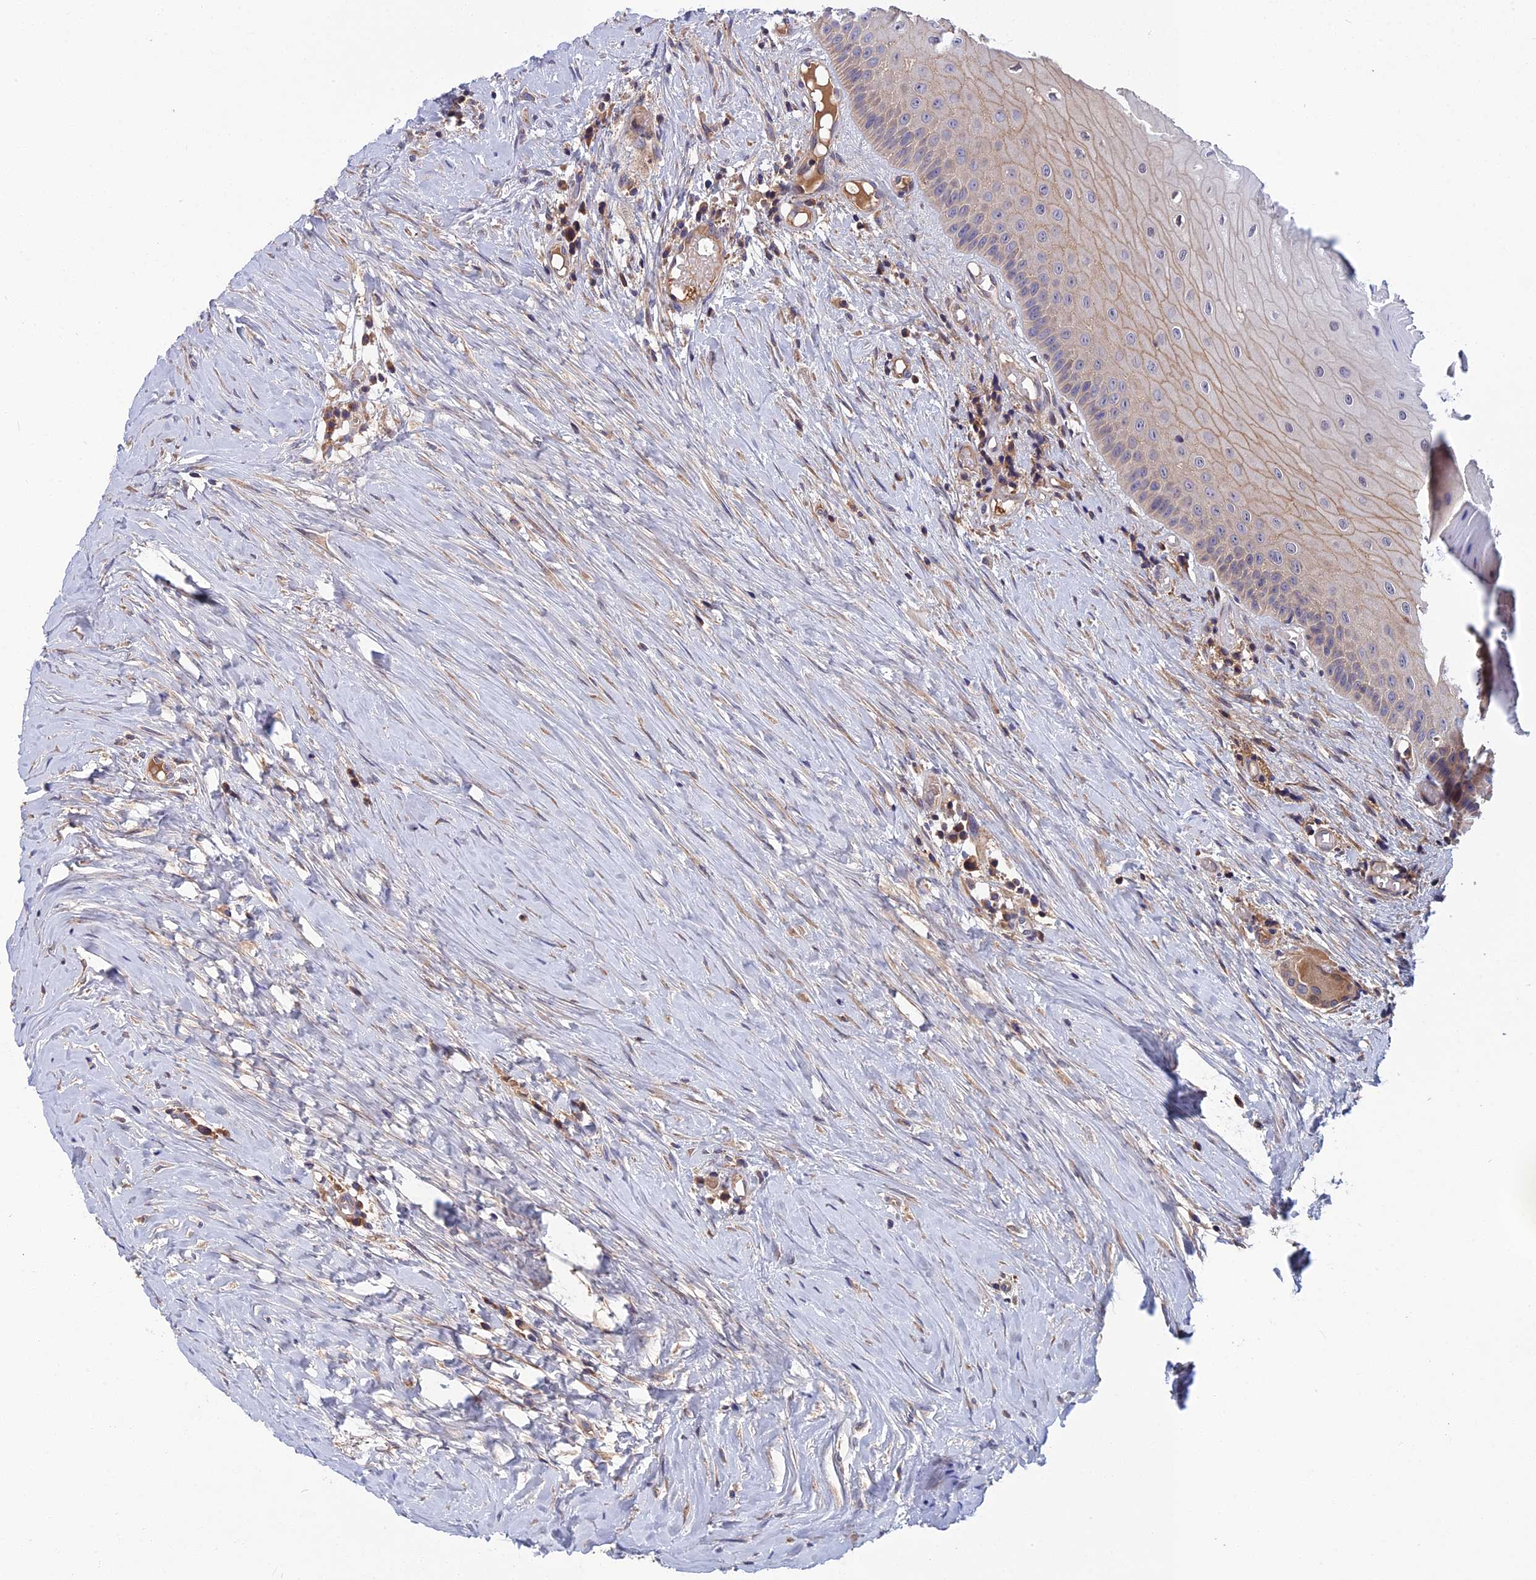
{"staining": {"intensity": "weak", "quantity": "25%-75%", "location": "cytoplasmic/membranous"}, "tissue": "oral mucosa", "cell_type": "Squamous epithelial cells", "image_type": "normal", "snomed": [{"axis": "morphology", "description": "Normal tissue, NOS"}, {"axis": "topography", "description": "Skeletal muscle"}, {"axis": "topography", "description": "Oral tissue"}, {"axis": "topography", "description": "Peripheral nerve tissue"}], "caption": "A micrograph of oral mucosa stained for a protein demonstrates weak cytoplasmic/membranous brown staining in squamous epithelial cells. (brown staining indicates protein expression, while blue staining denotes nuclei).", "gene": "CRACD", "patient": {"sex": "female", "age": 84}}